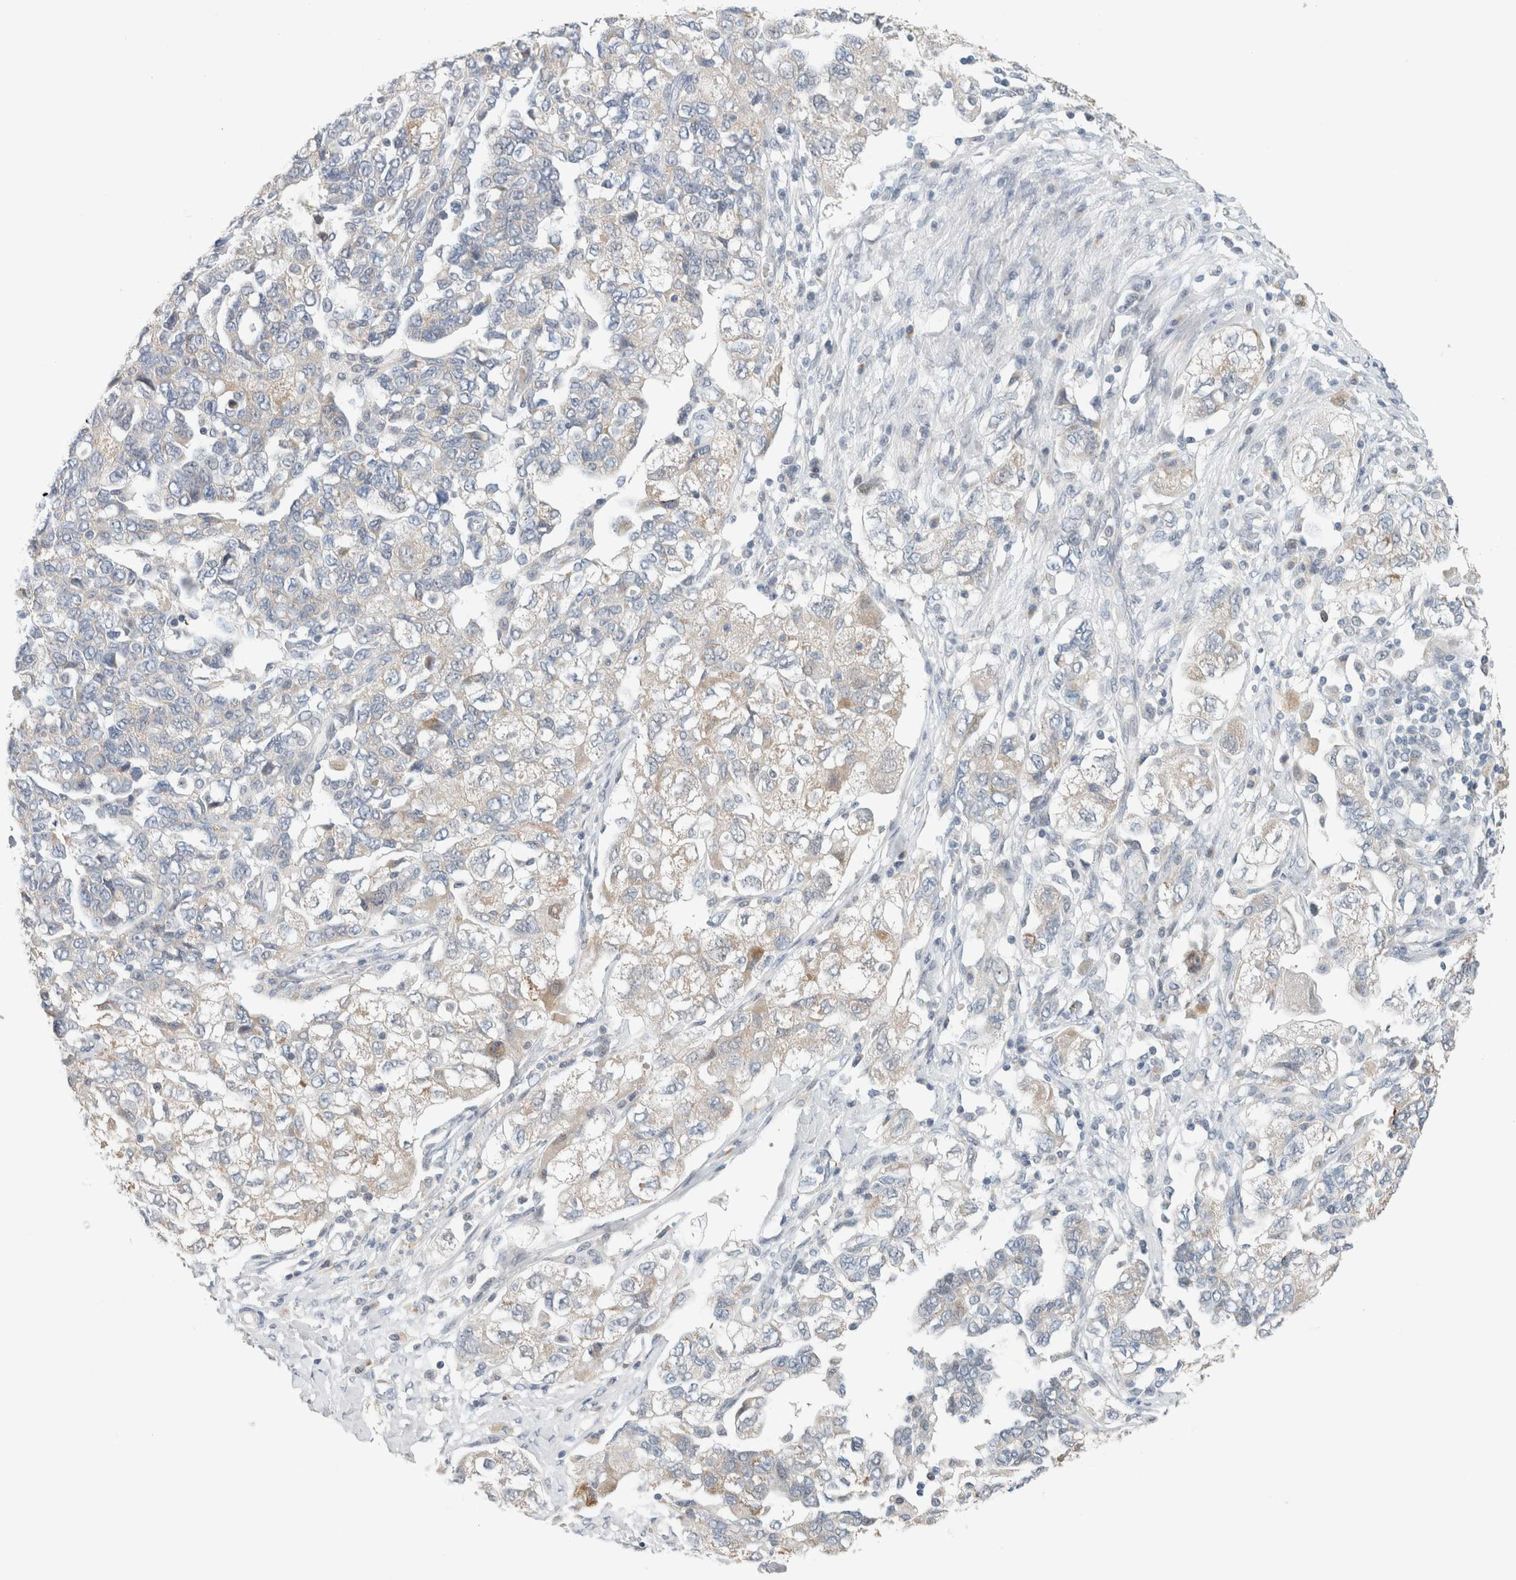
{"staining": {"intensity": "weak", "quantity": "<25%", "location": "cytoplasmic/membranous"}, "tissue": "ovarian cancer", "cell_type": "Tumor cells", "image_type": "cancer", "snomed": [{"axis": "morphology", "description": "Carcinoma, NOS"}, {"axis": "morphology", "description": "Cystadenocarcinoma, serous, NOS"}, {"axis": "topography", "description": "Ovary"}], "caption": "Tumor cells show no significant staining in ovarian serous cystadenocarcinoma.", "gene": "CRAT", "patient": {"sex": "female", "age": 69}}